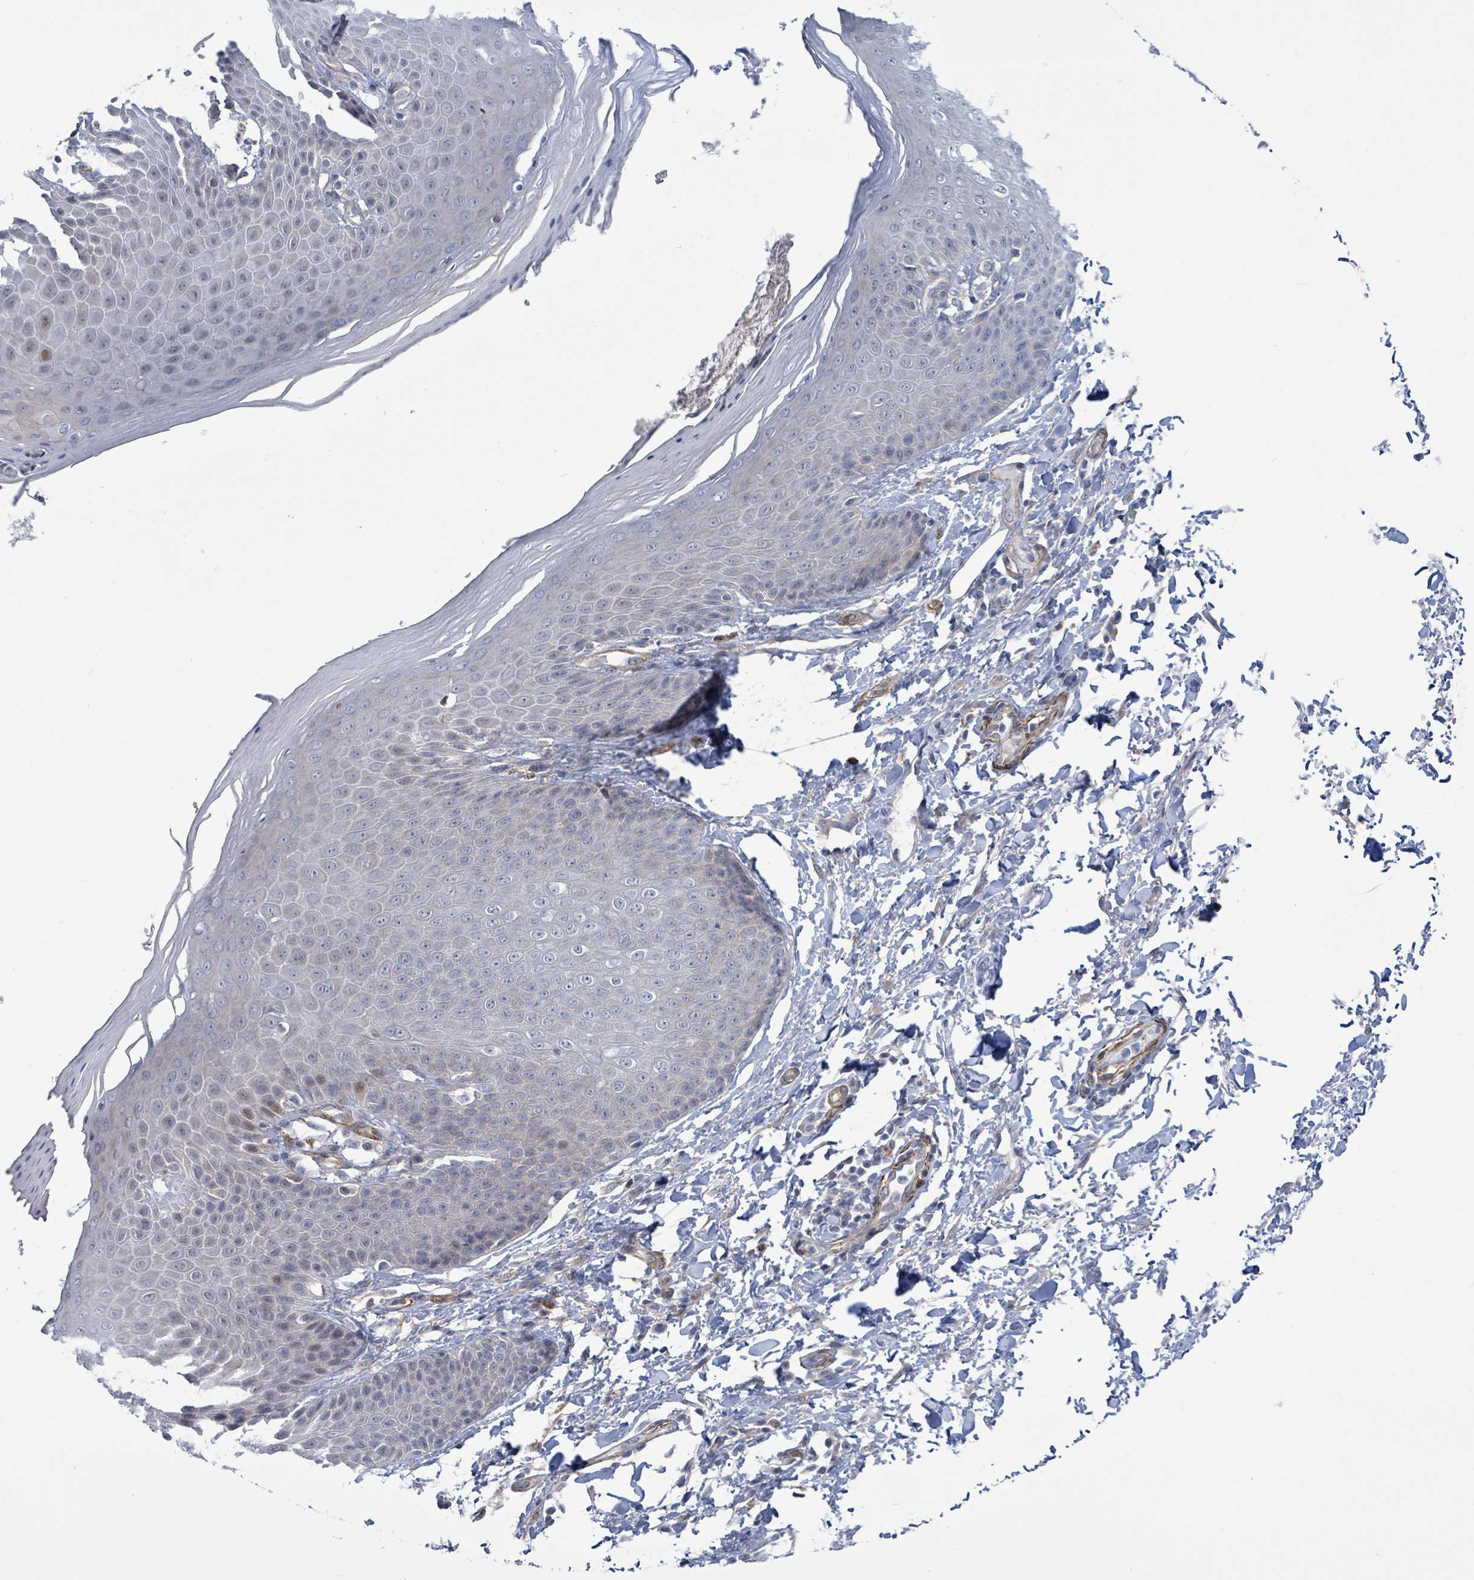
{"staining": {"intensity": "moderate", "quantity": "<25%", "location": "cytoplasmic/membranous"}, "tissue": "skin", "cell_type": "Epidermal cells", "image_type": "normal", "snomed": [{"axis": "morphology", "description": "Normal tissue, NOS"}, {"axis": "topography", "description": "Peripheral nerve tissue"}], "caption": "Moderate cytoplasmic/membranous positivity is appreciated in approximately <25% of epidermal cells in normal skin.", "gene": "DMRTC1B", "patient": {"sex": "male", "age": 51}}